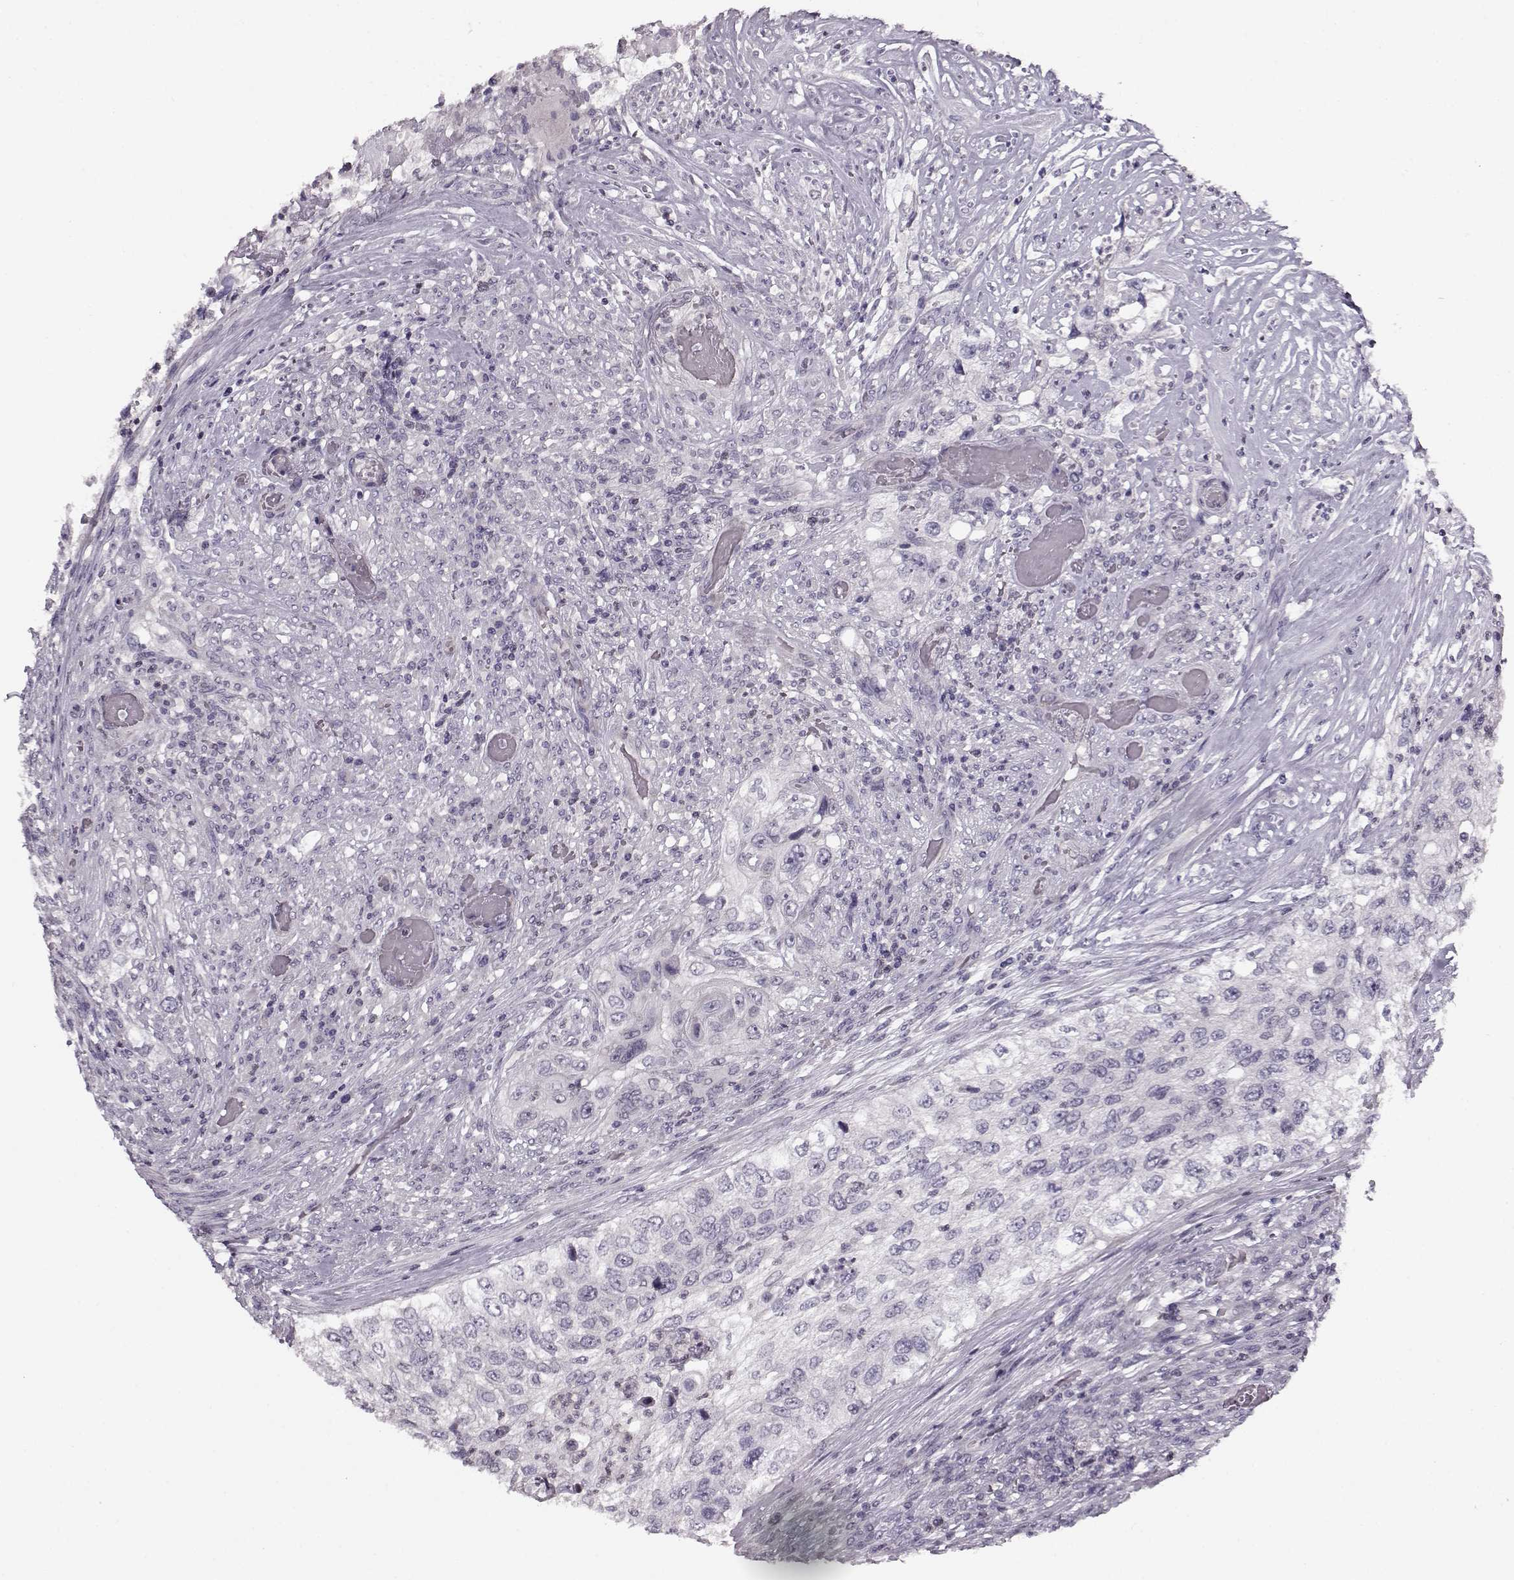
{"staining": {"intensity": "negative", "quantity": "none", "location": "none"}, "tissue": "urothelial cancer", "cell_type": "Tumor cells", "image_type": "cancer", "snomed": [{"axis": "morphology", "description": "Urothelial carcinoma, High grade"}, {"axis": "topography", "description": "Urinary bladder"}], "caption": "Urothelial carcinoma (high-grade) was stained to show a protein in brown. There is no significant expression in tumor cells.", "gene": "RP1L1", "patient": {"sex": "female", "age": 60}}